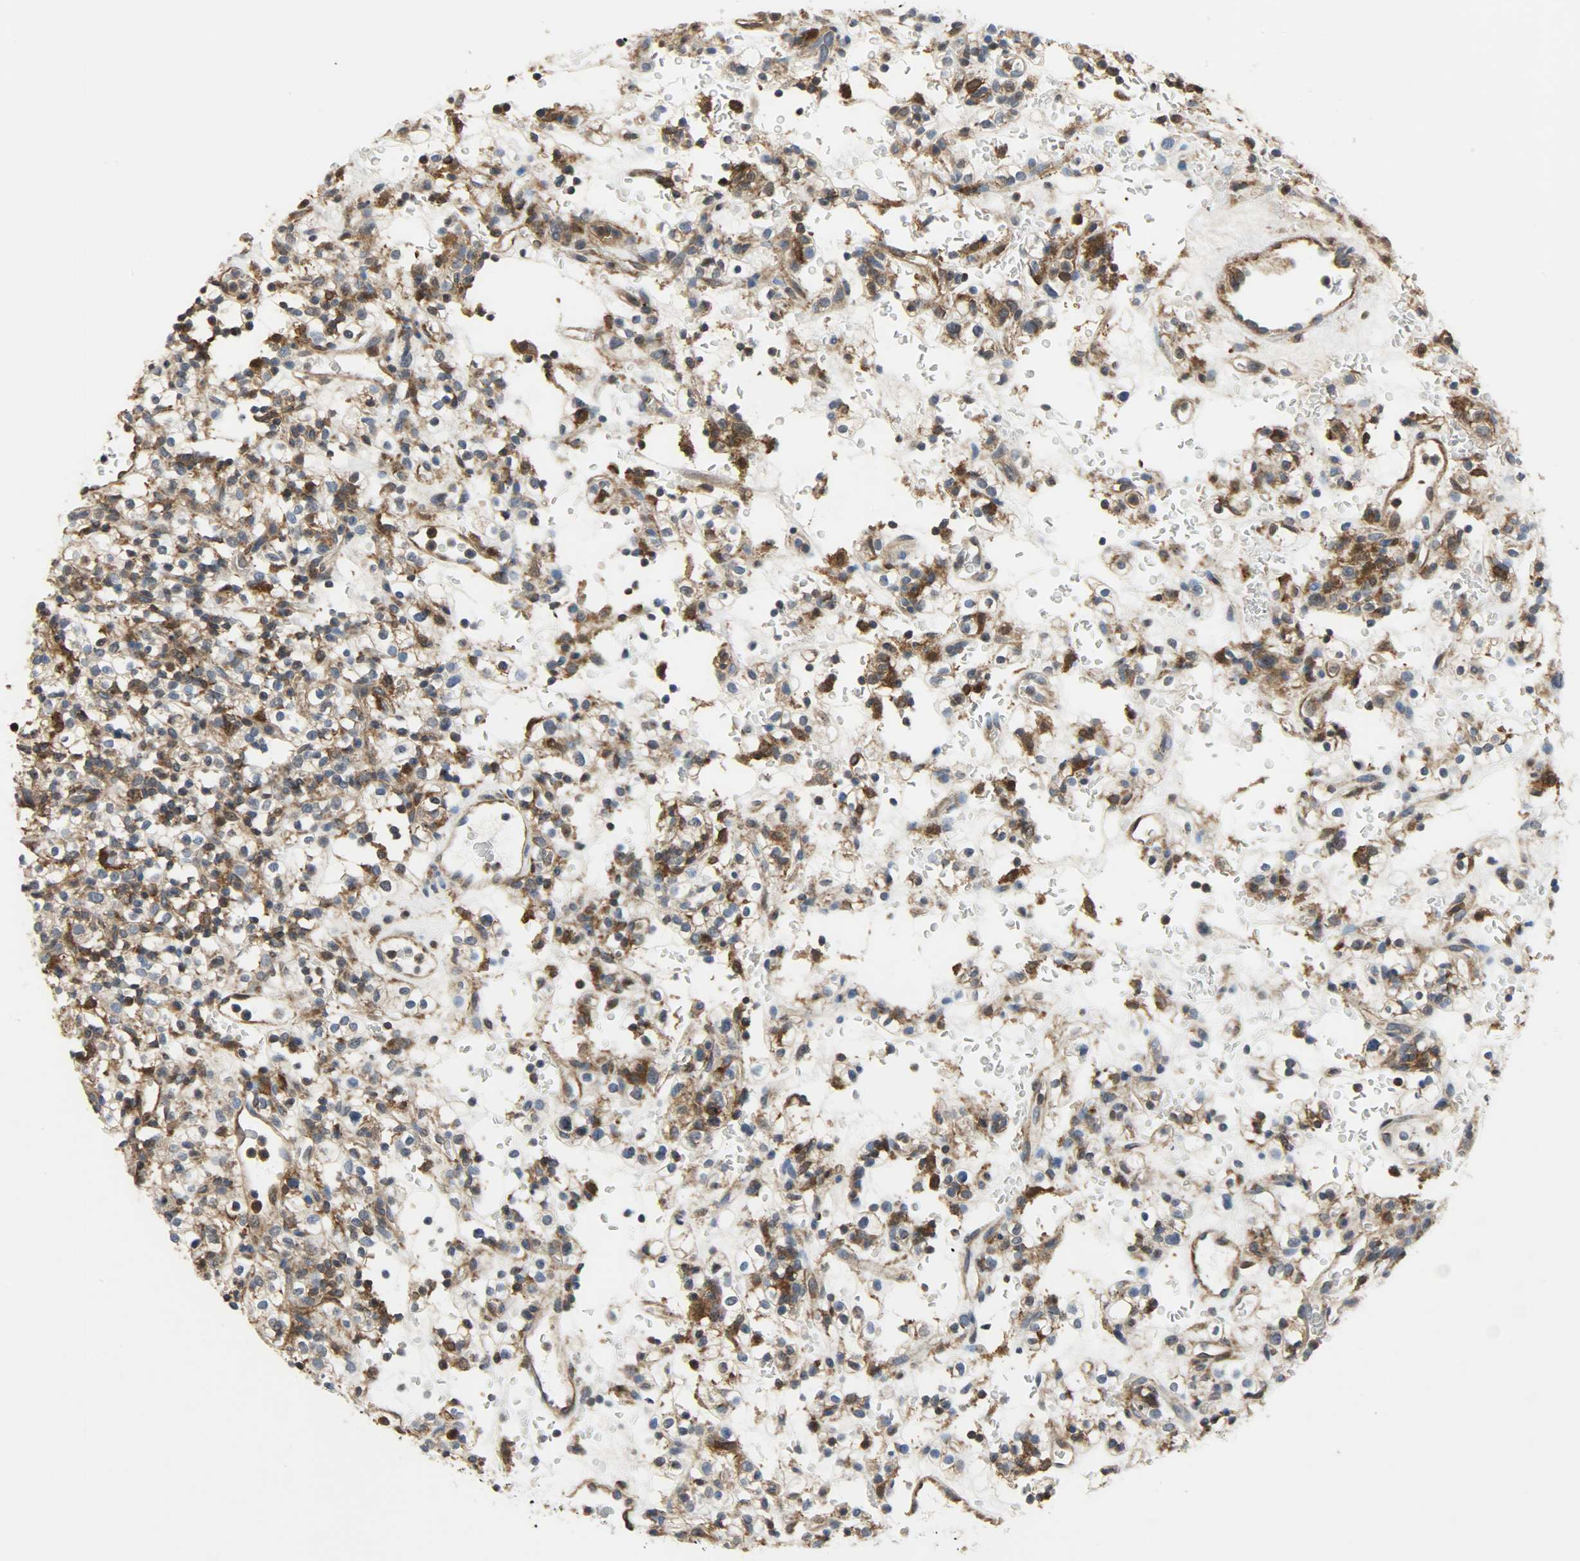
{"staining": {"intensity": "moderate", "quantity": ">75%", "location": "cytoplasmic/membranous"}, "tissue": "renal cancer", "cell_type": "Tumor cells", "image_type": "cancer", "snomed": [{"axis": "morphology", "description": "Normal tissue, NOS"}, {"axis": "morphology", "description": "Adenocarcinoma, NOS"}, {"axis": "topography", "description": "Kidney"}], "caption": "A medium amount of moderate cytoplasmic/membranous staining is seen in approximately >75% of tumor cells in renal cancer (adenocarcinoma) tissue.", "gene": "TRIM21", "patient": {"sex": "female", "age": 72}}